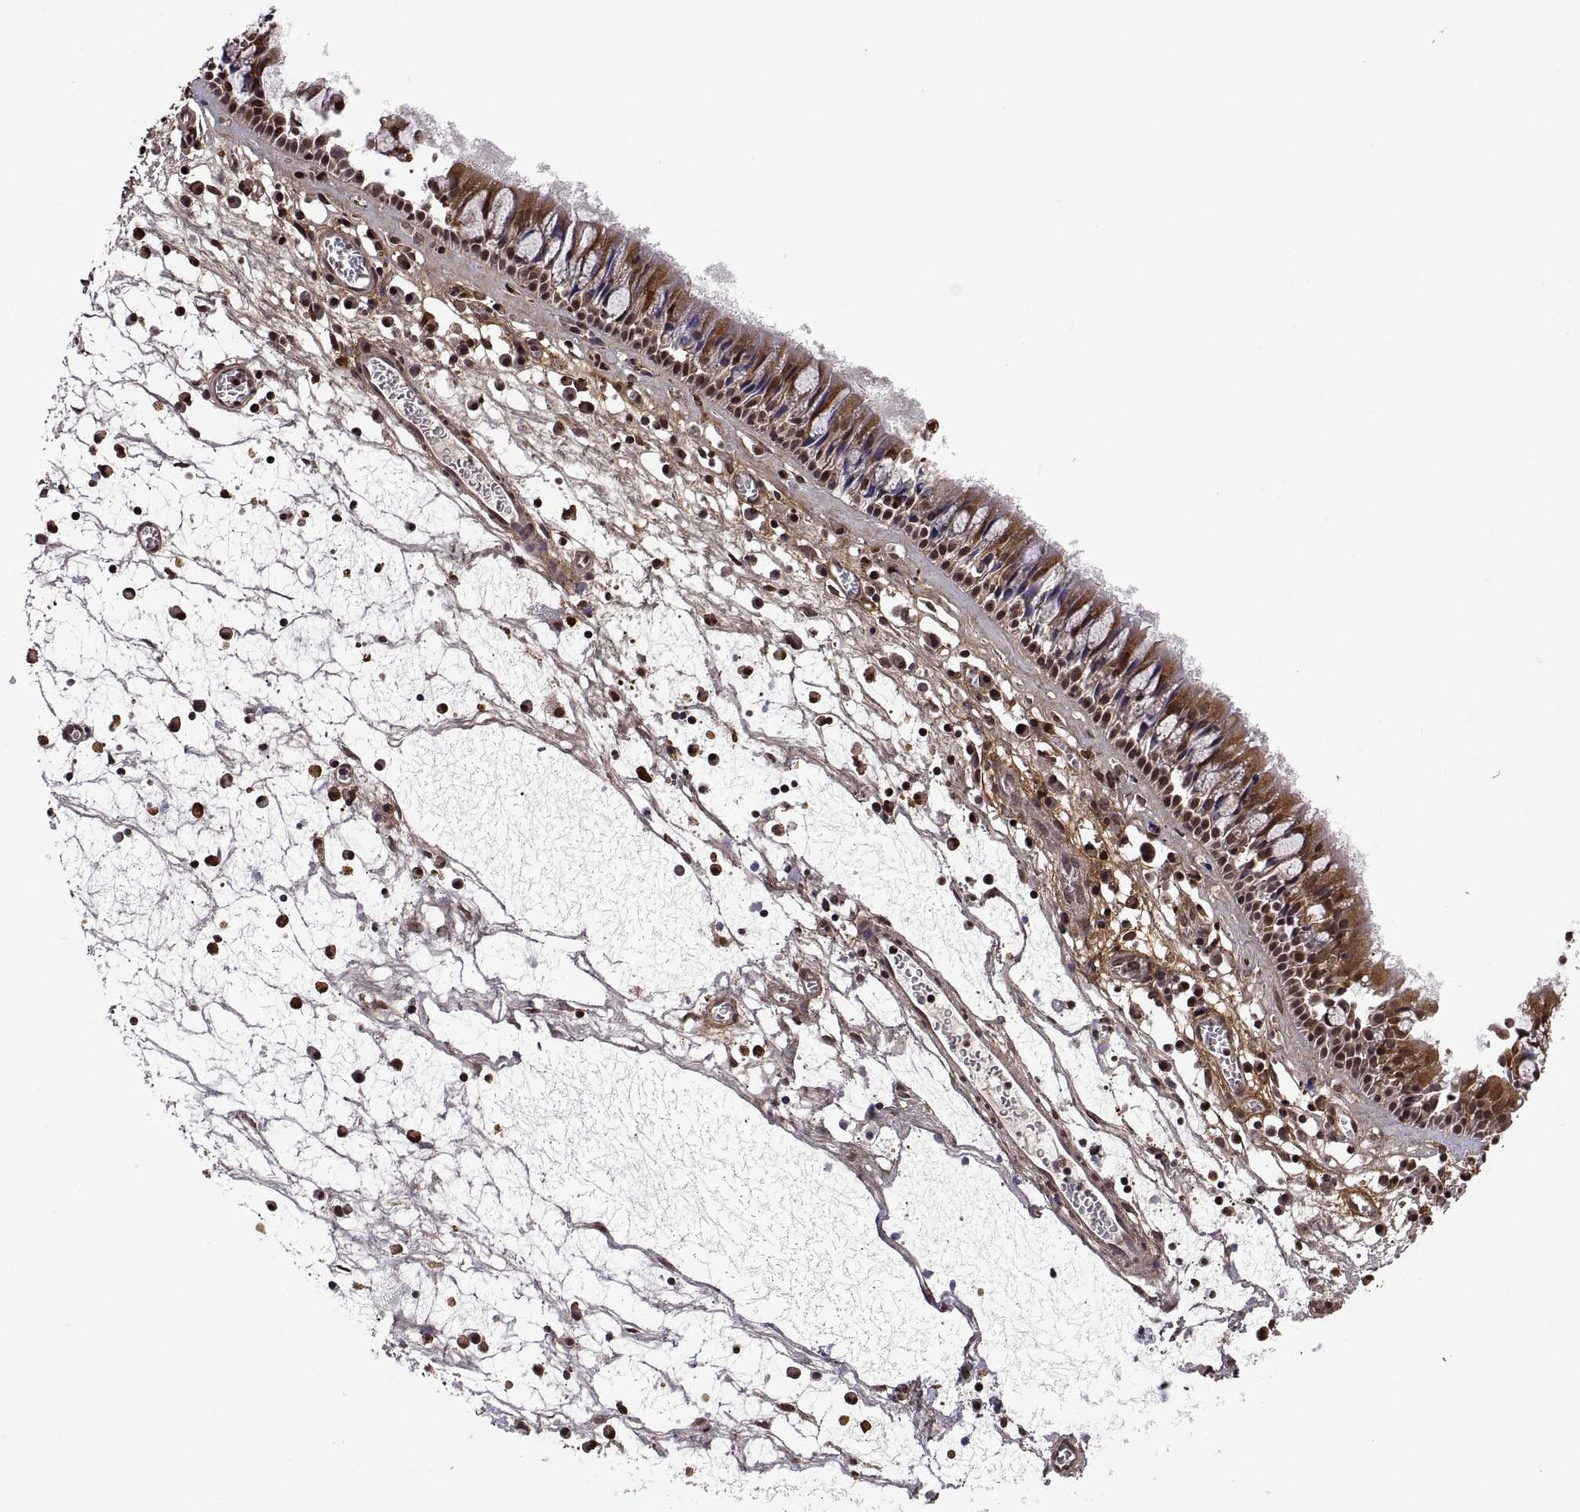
{"staining": {"intensity": "moderate", "quantity": ">75%", "location": "cytoplasmic/membranous,nuclear"}, "tissue": "nasopharynx", "cell_type": "Respiratory epithelial cells", "image_type": "normal", "snomed": [{"axis": "morphology", "description": "Normal tissue, NOS"}, {"axis": "topography", "description": "Nasopharynx"}], "caption": "Protein positivity by immunohistochemistry (IHC) displays moderate cytoplasmic/membranous,nuclear staining in approximately >75% of respiratory epithelial cells in unremarkable nasopharynx. (brown staining indicates protein expression, while blue staining denotes nuclei).", "gene": "ZNRF2", "patient": {"sex": "male", "age": 61}}